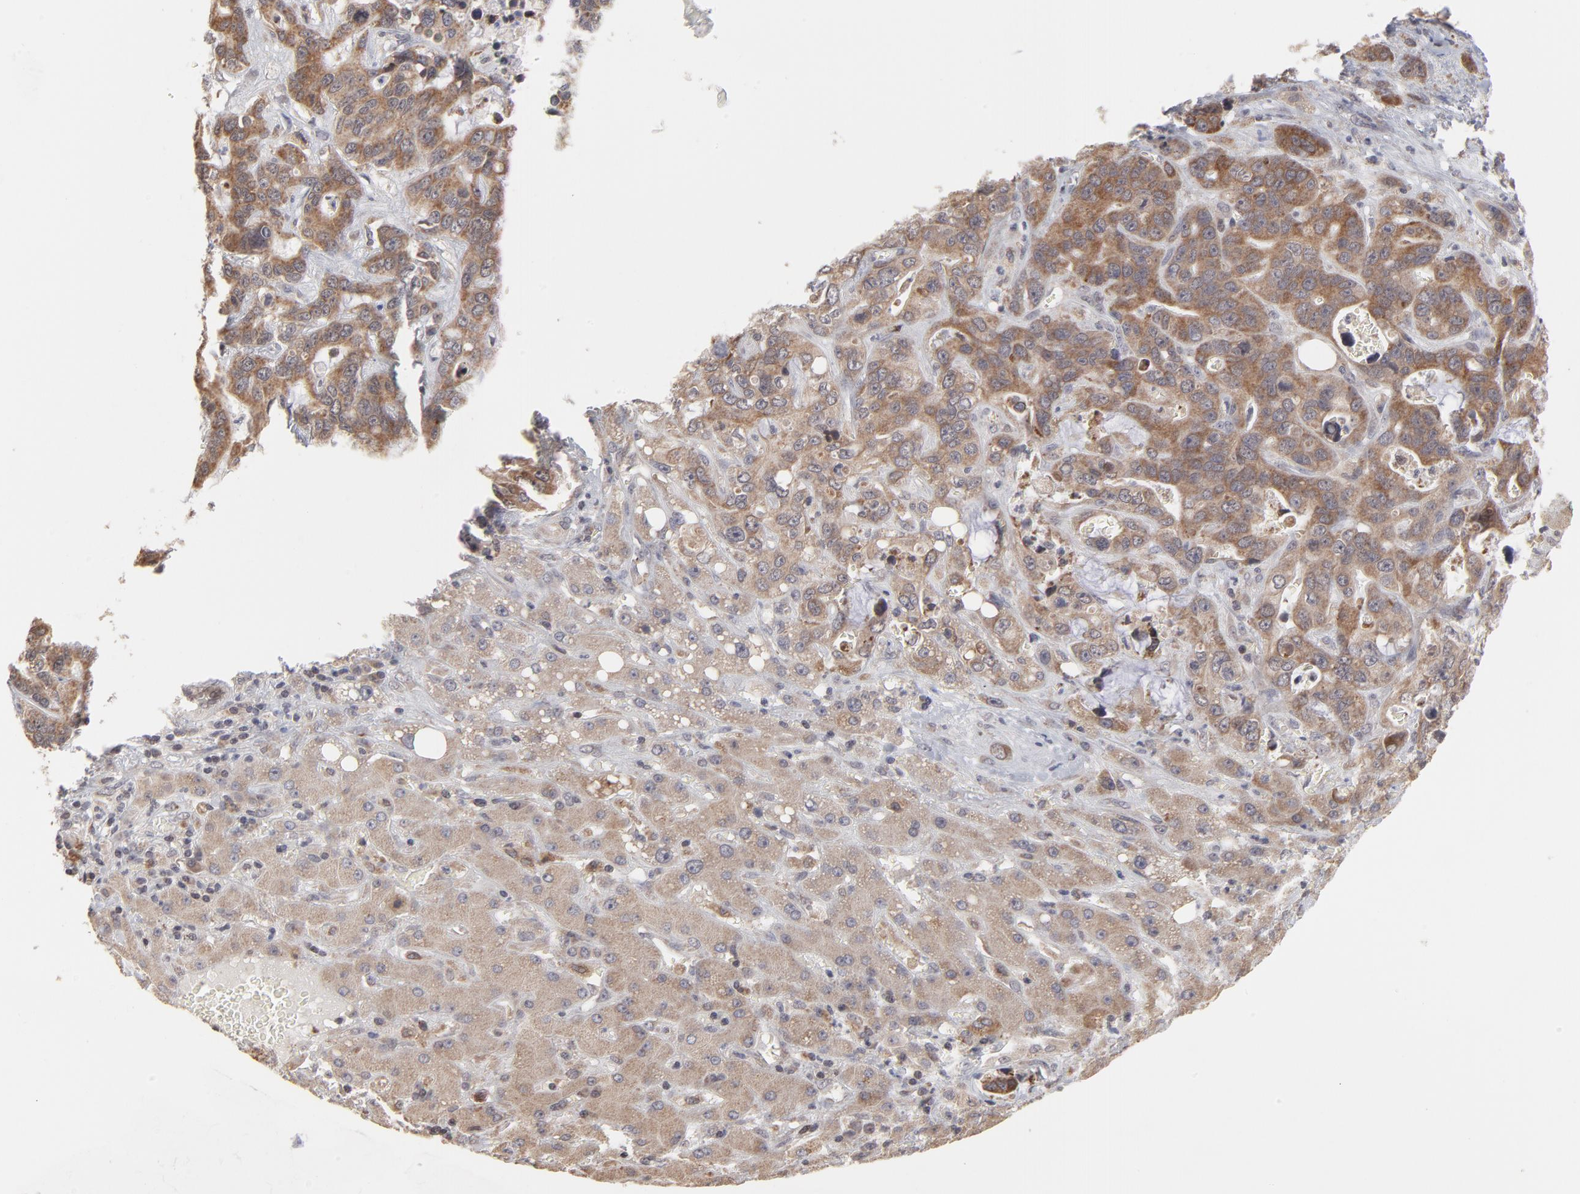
{"staining": {"intensity": "moderate", "quantity": ">75%", "location": "cytoplasmic/membranous"}, "tissue": "liver cancer", "cell_type": "Tumor cells", "image_type": "cancer", "snomed": [{"axis": "morphology", "description": "Cholangiocarcinoma"}, {"axis": "topography", "description": "Liver"}], "caption": "Protein expression analysis of human liver cholangiocarcinoma reveals moderate cytoplasmic/membranous expression in approximately >75% of tumor cells. (IHC, brightfield microscopy, high magnification).", "gene": "ARIH1", "patient": {"sex": "female", "age": 65}}